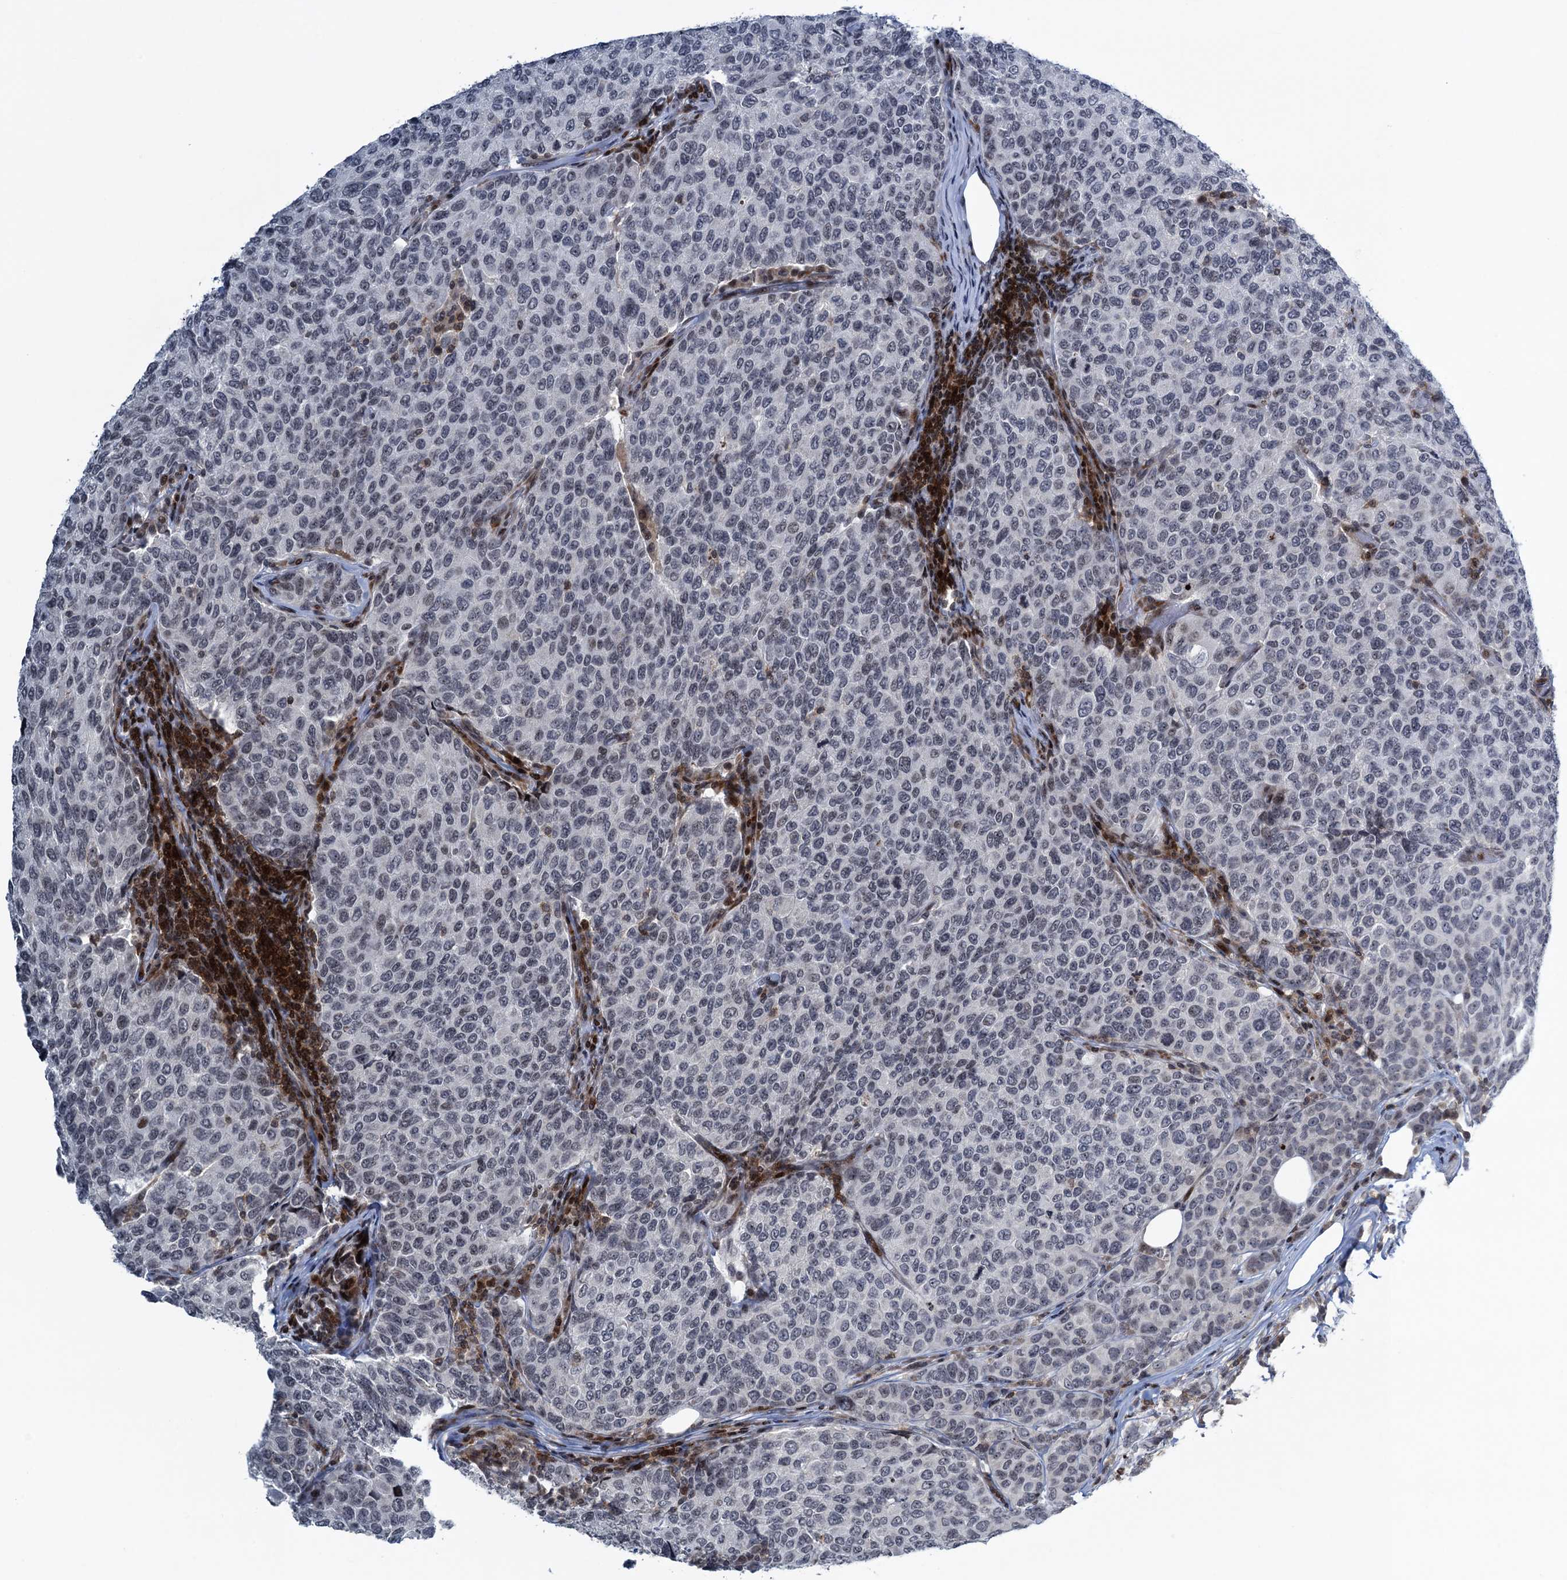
{"staining": {"intensity": "negative", "quantity": "none", "location": "none"}, "tissue": "breast cancer", "cell_type": "Tumor cells", "image_type": "cancer", "snomed": [{"axis": "morphology", "description": "Duct carcinoma"}, {"axis": "topography", "description": "Breast"}], "caption": "This is an IHC image of human infiltrating ductal carcinoma (breast). There is no positivity in tumor cells.", "gene": "FYB1", "patient": {"sex": "female", "age": 55}}